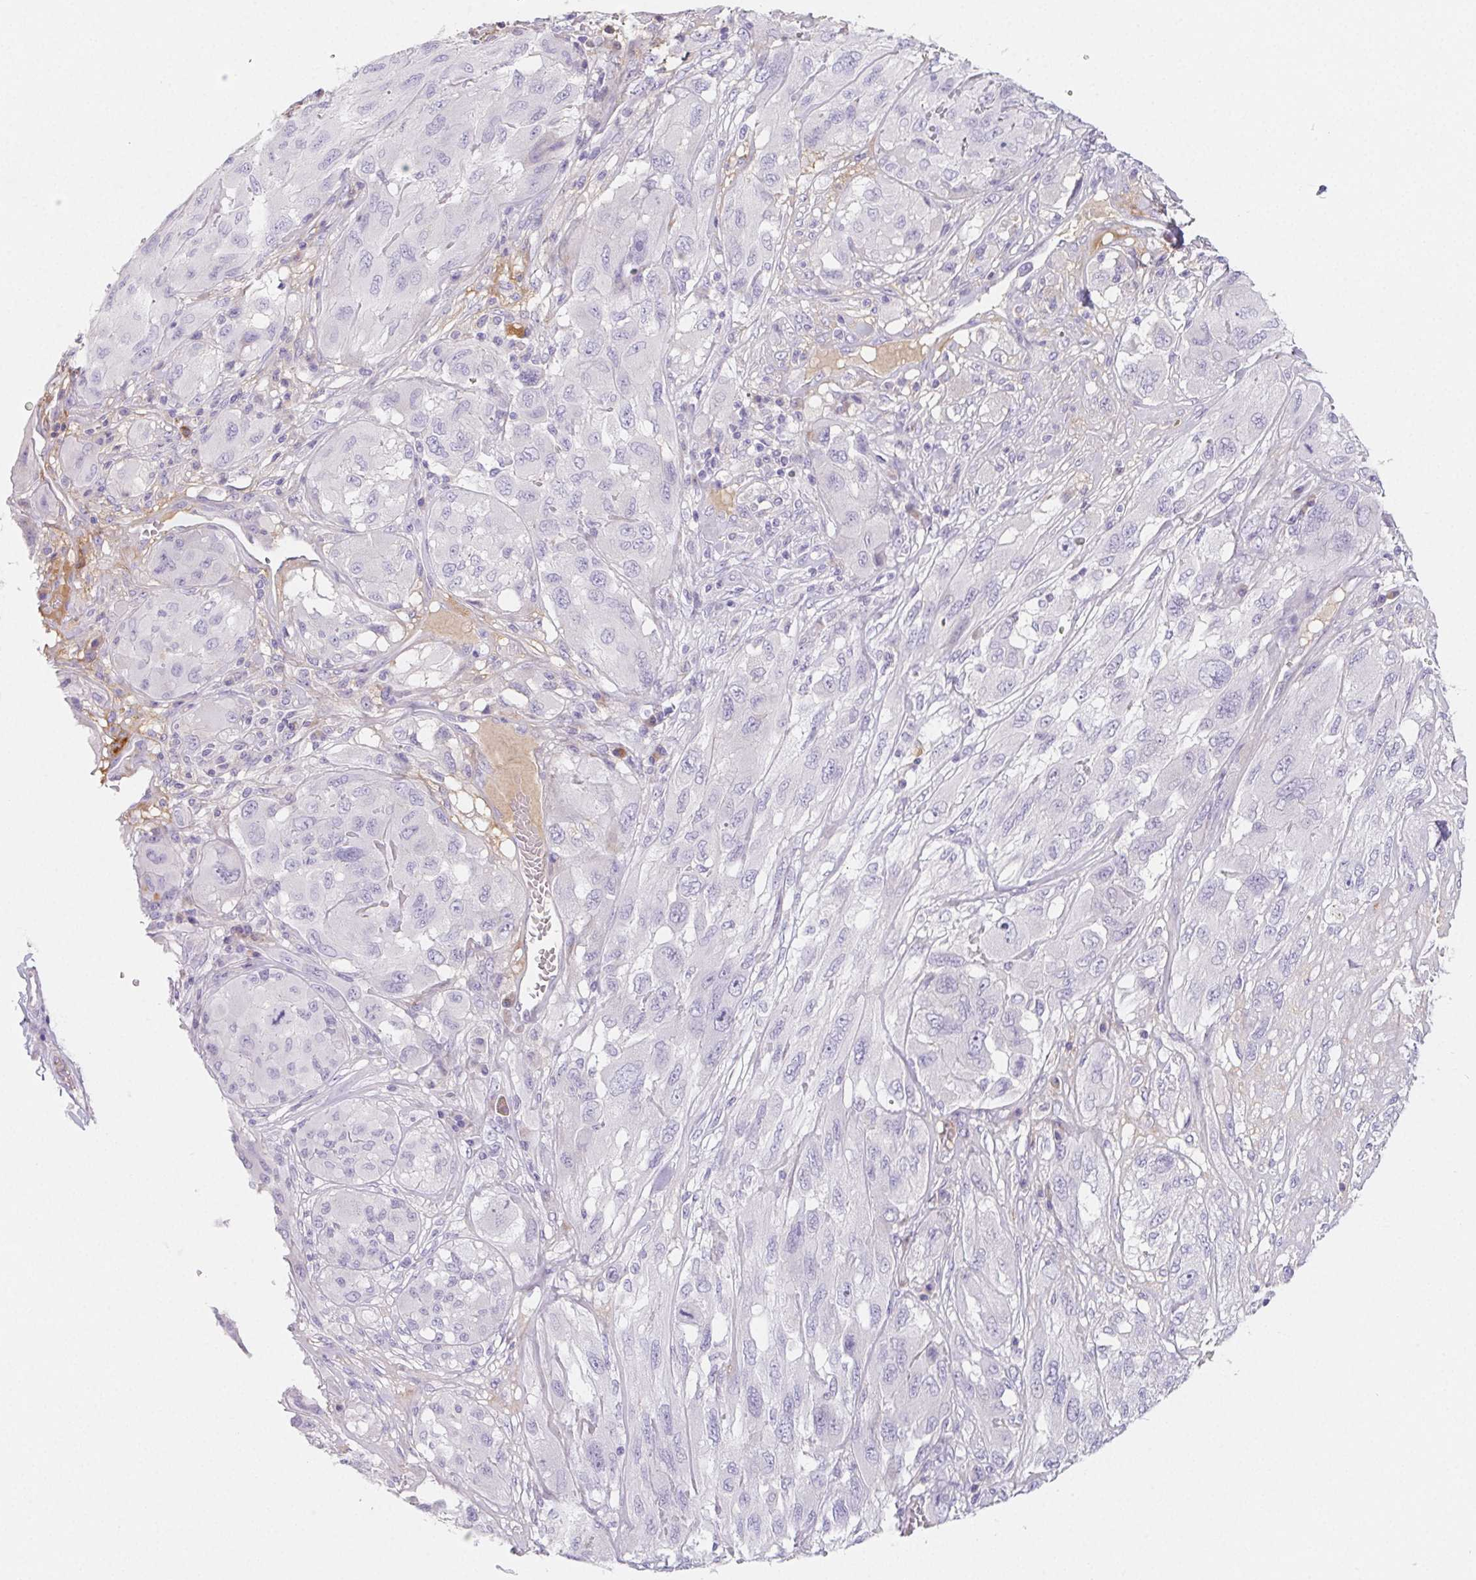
{"staining": {"intensity": "negative", "quantity": "none", "location": "none"}, "tissue": "melanoma", "cell_type": "Tumor cells", "image_type": "cancer", "snomed": [{"axis": "morphology", "description": "Malignant melanoma, NOS"}, {"axis": "topography", "description": "Skin"}], "caption": "A micrograph of malignant melanoma stained for a protein reveals no brown staining in tumor cells.", "gene": "ITIH2", "patient": {"sex": "female", "age": 91}}